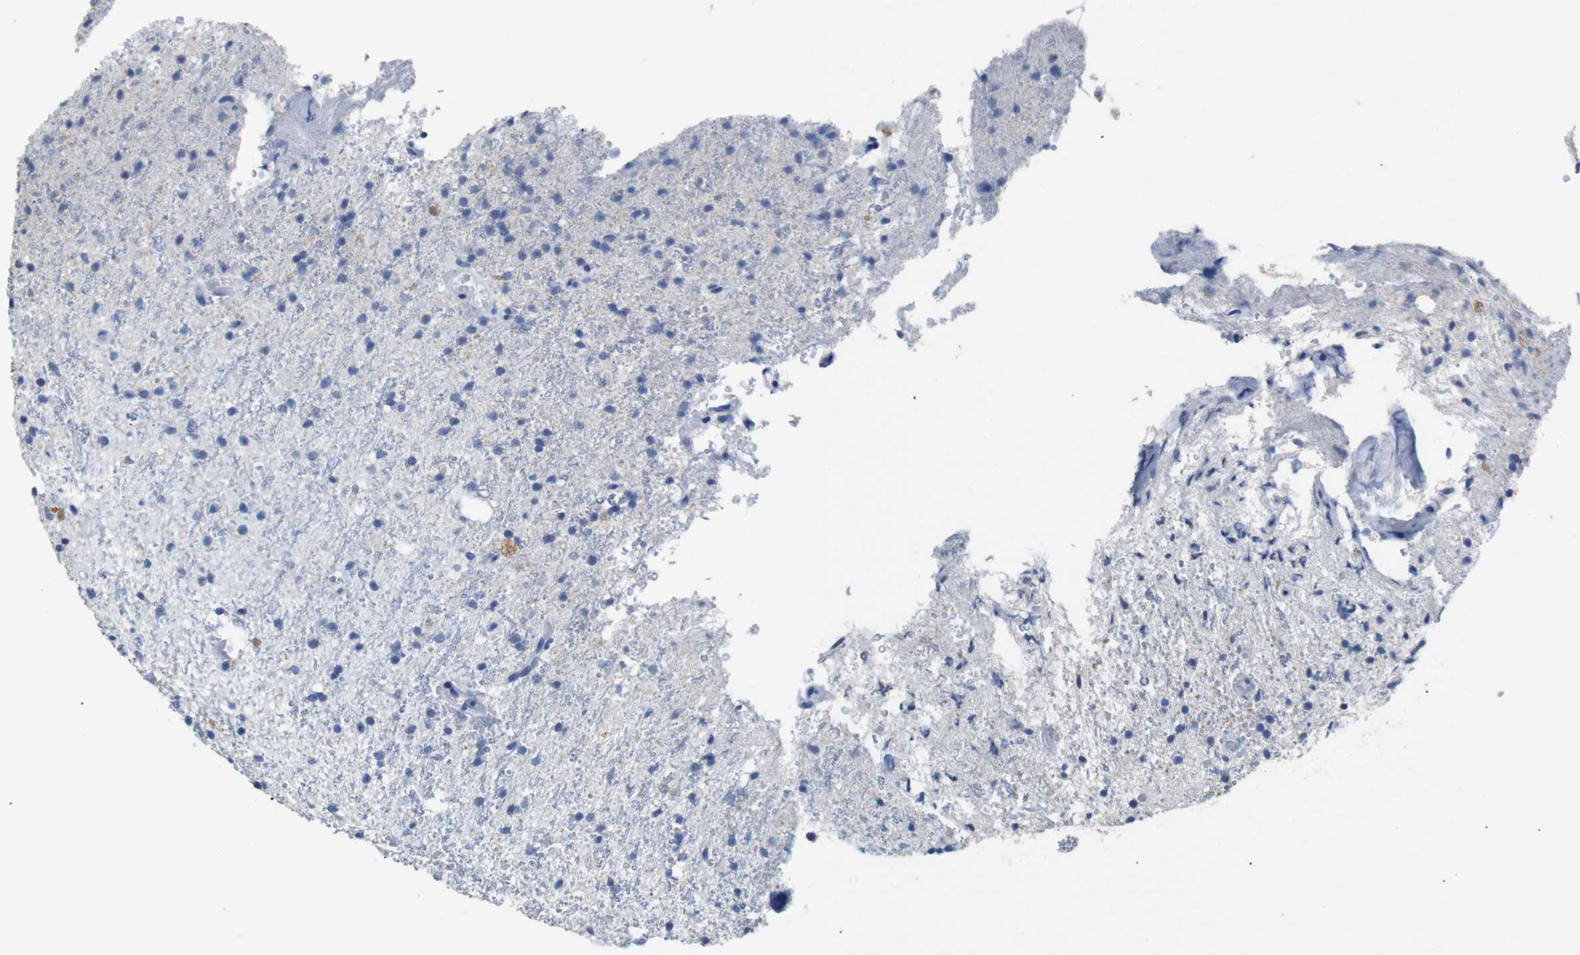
{"staining": {"intensity": "negative", "quantity": "none", "location": "none"}, "tissue": "glioma", "cell_type": "Tumor cells", "image_type": "cancer", "snomed": [{"axis": "morphology", "description": "Glioma, malignant, High grade"}, {"axis": "topography", "description": "Brain"}], "caption": "Tumor cells are negative for protein expression in human glioma.", "gene": "INCENP", "patient": {"sex": "male", "age": 47}}